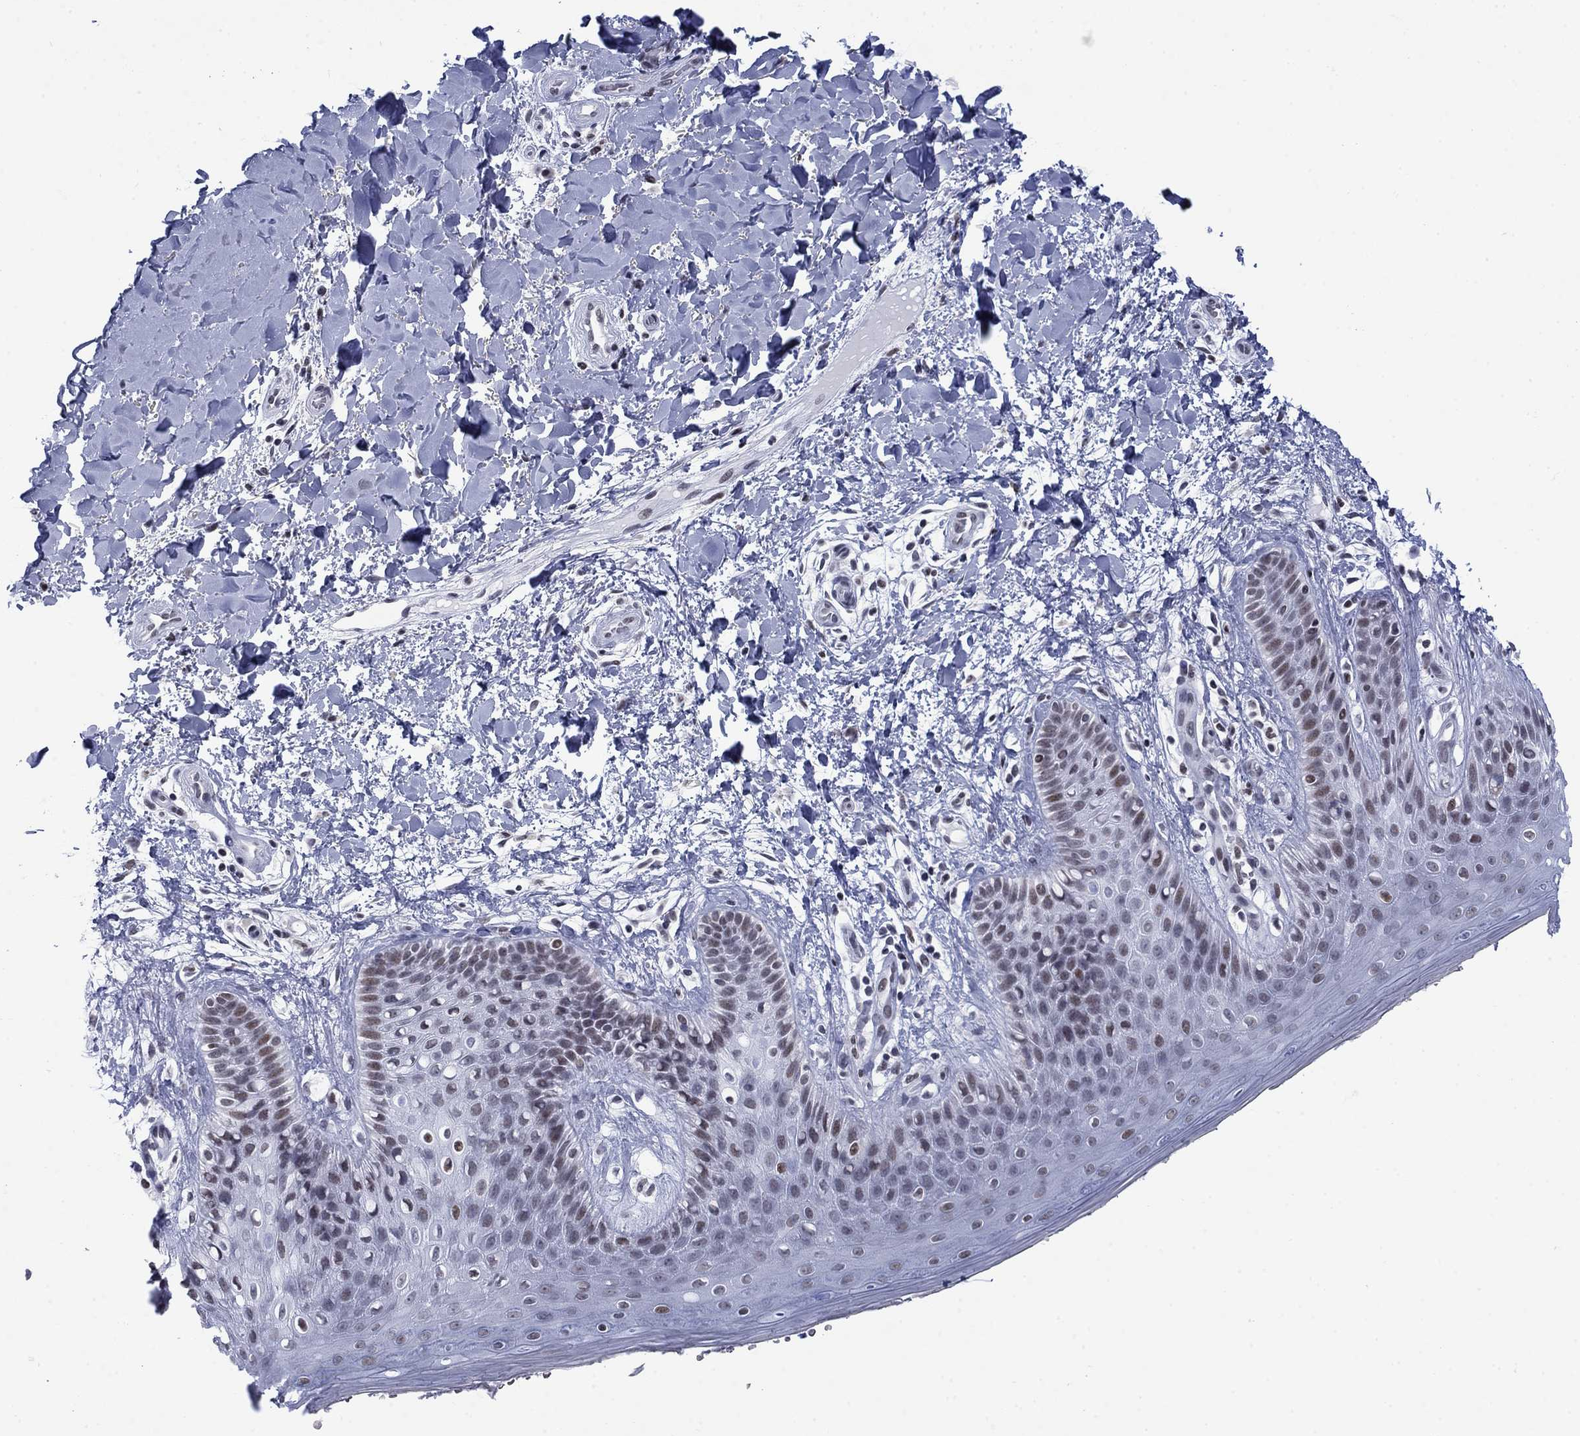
{"staining": {"intensity": "moderate", "quantity": "<25%", "location": "nuclear"}, "tissue": "skin", "cell_type": "Epidermal cells", "image_type": "normal", "snomed": [{"axis": "morphology", "description": "Normal tissue, NOS"}, {"axis": "topography", "description": "Anal"}], "caption": "Skin stained with a brown dye reveals moderate nuclear positive positivity in approximately <25% of epidermal cells.", "gene": "NPAS3", "patient": {"sex": "male", "age": 36}}